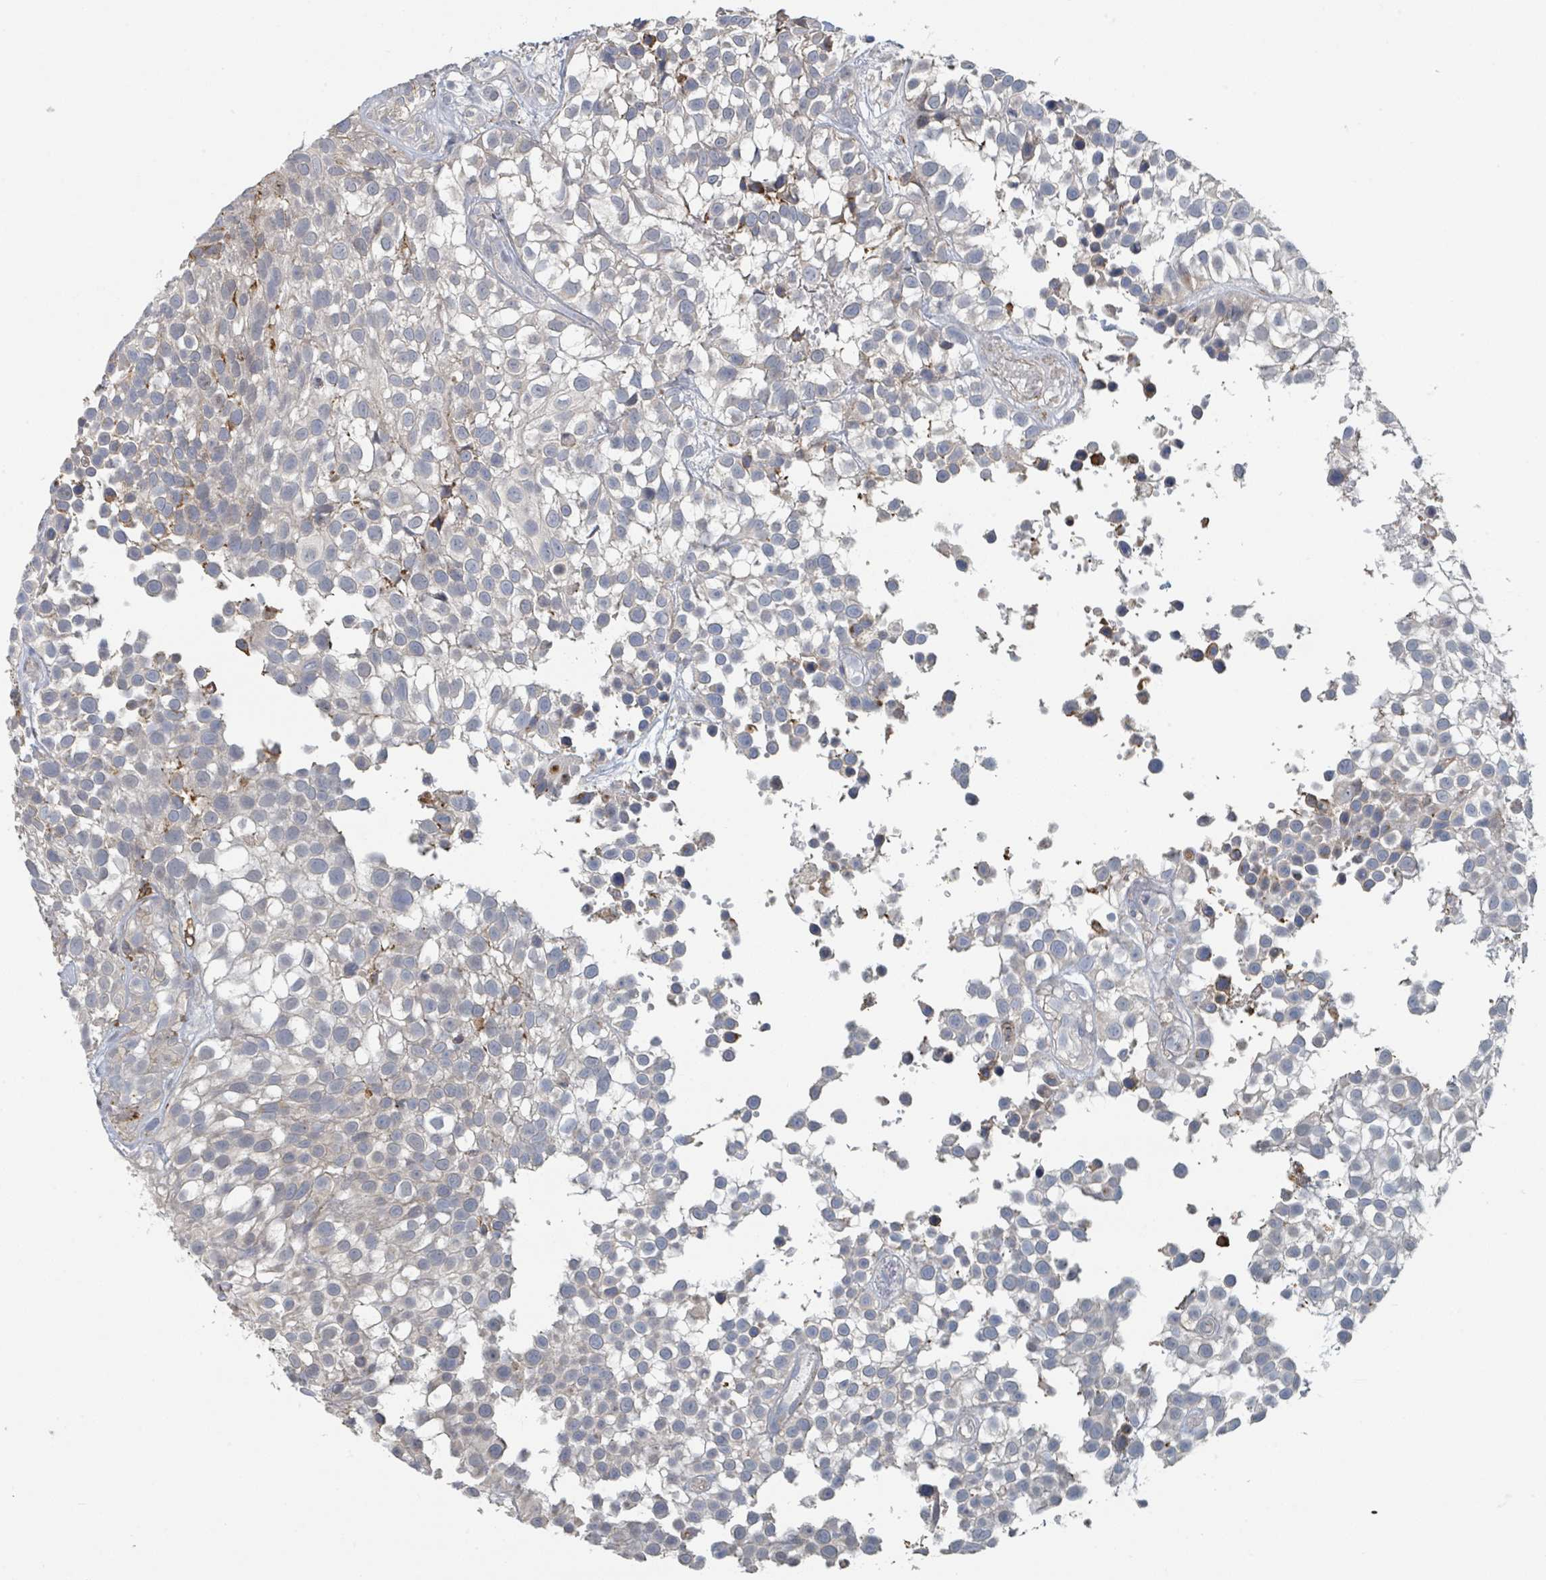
{"staining": {"intensity": "negative", "quantity": "none", "location": "none"}, "tissue": "urothelial cancer", "cell_type": "Tumor cells", "image_type": "cancer", "snomed": [{"axis": "morphology", "description": "Urothelial carcinoma, High grade"}, {"axis": "topography", "description": "Urinary bladder"}], "caption": "Histopathology image shows no significant protein positivity in tumor cells of urothelial carcinoma (high-grade).", "gene": "LRRC42", "patient": {"sex": "male", "age": 56}}